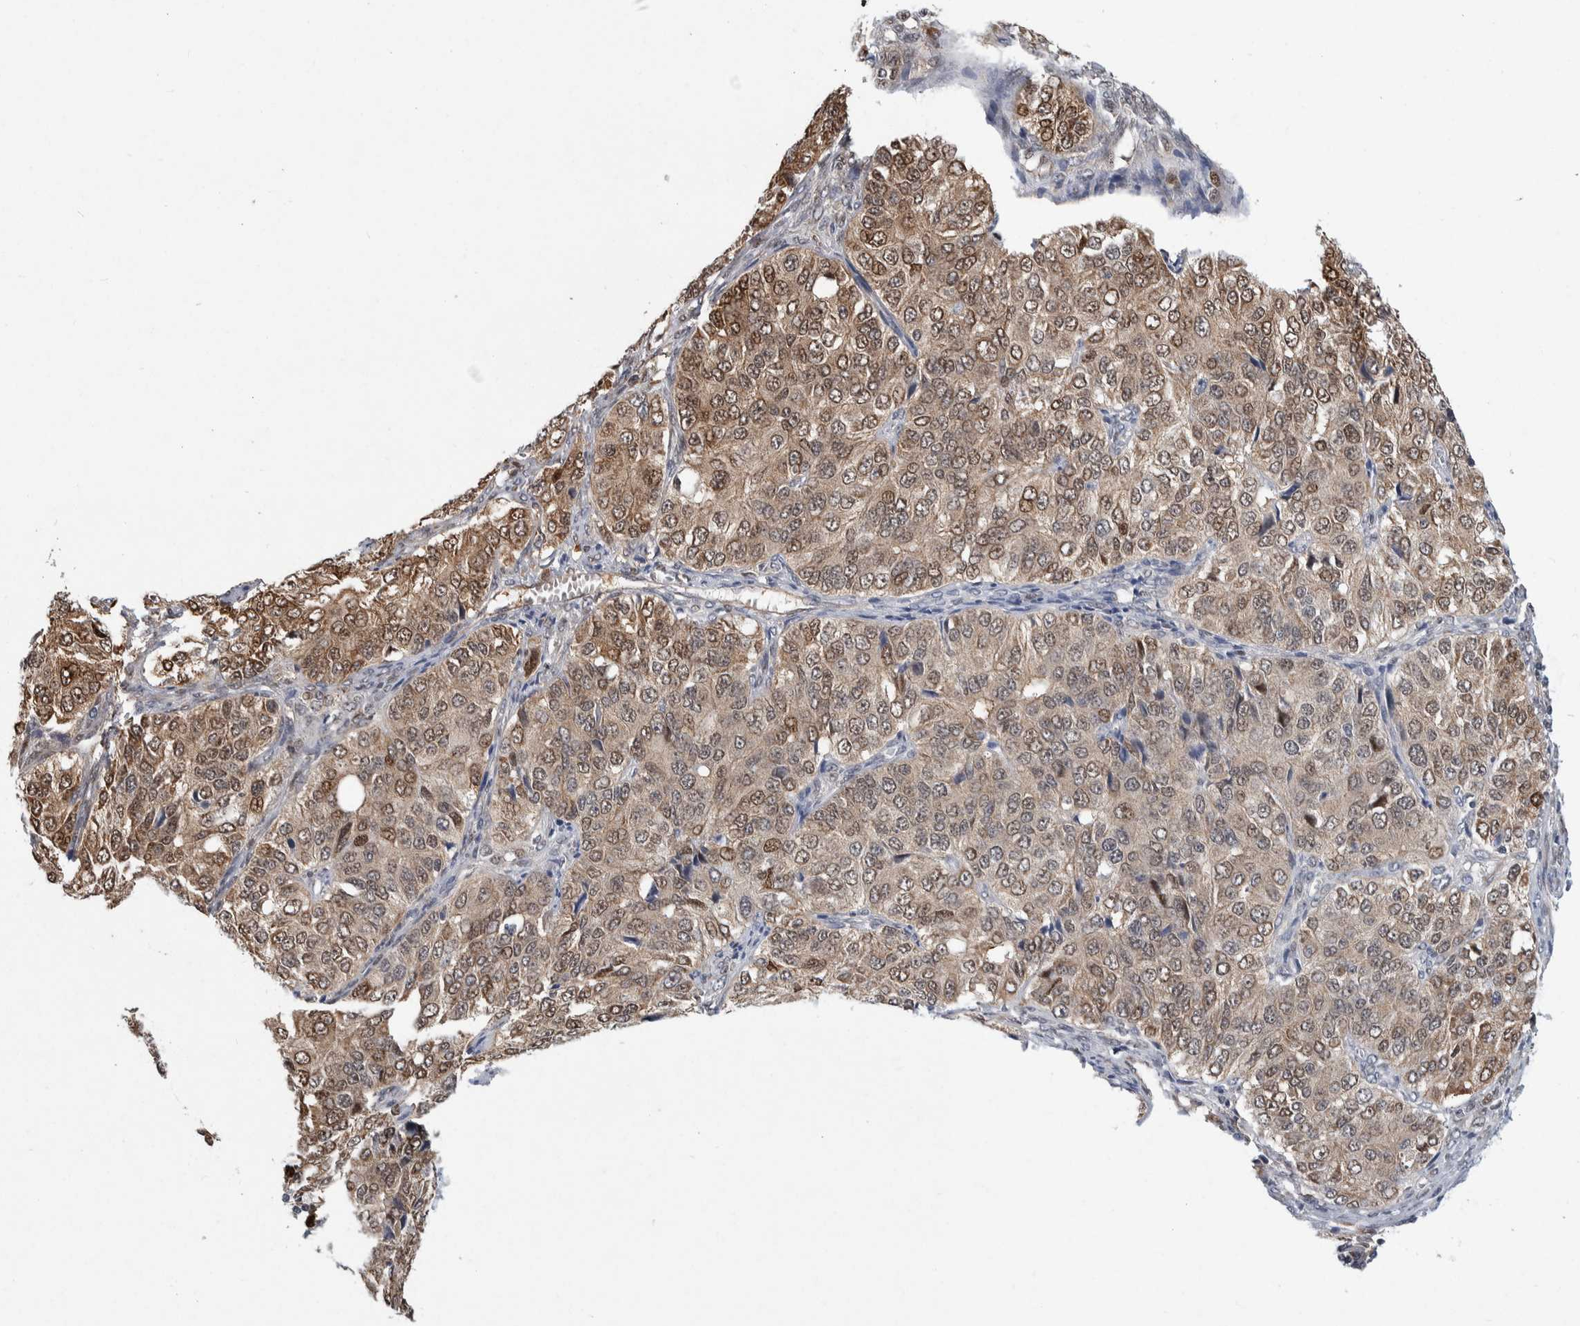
{"staining": {"intensity": "moderate", "quantity": ">75%", "location": "cytoplasmic/membranous,nuclear"}, "tissue": "ovarian cancer", "cell_type": "Tumor cells", "image_type": "cancer", "snomed": [{"axis": "morphology", "description": "Carcinoma, endometroid"}, {"axis": "topography", "description": "Ovary"}], "caption": "Brown immunohistochemical staining in human ovarian cancer (endometroid carcinoma) demonstrates moderate cytoplasmic/membranous and nuclear positivity in about >75% of tumor cells. The staining was performed using DAB (3,3'-diaminobenzidine) to visualize the protein expression in brown, while the nuclei were stained in blue with hematoxylin (Magnification: 20x).", "gene": "PTPA", "patient": {"sex": "female", "age": 51}}